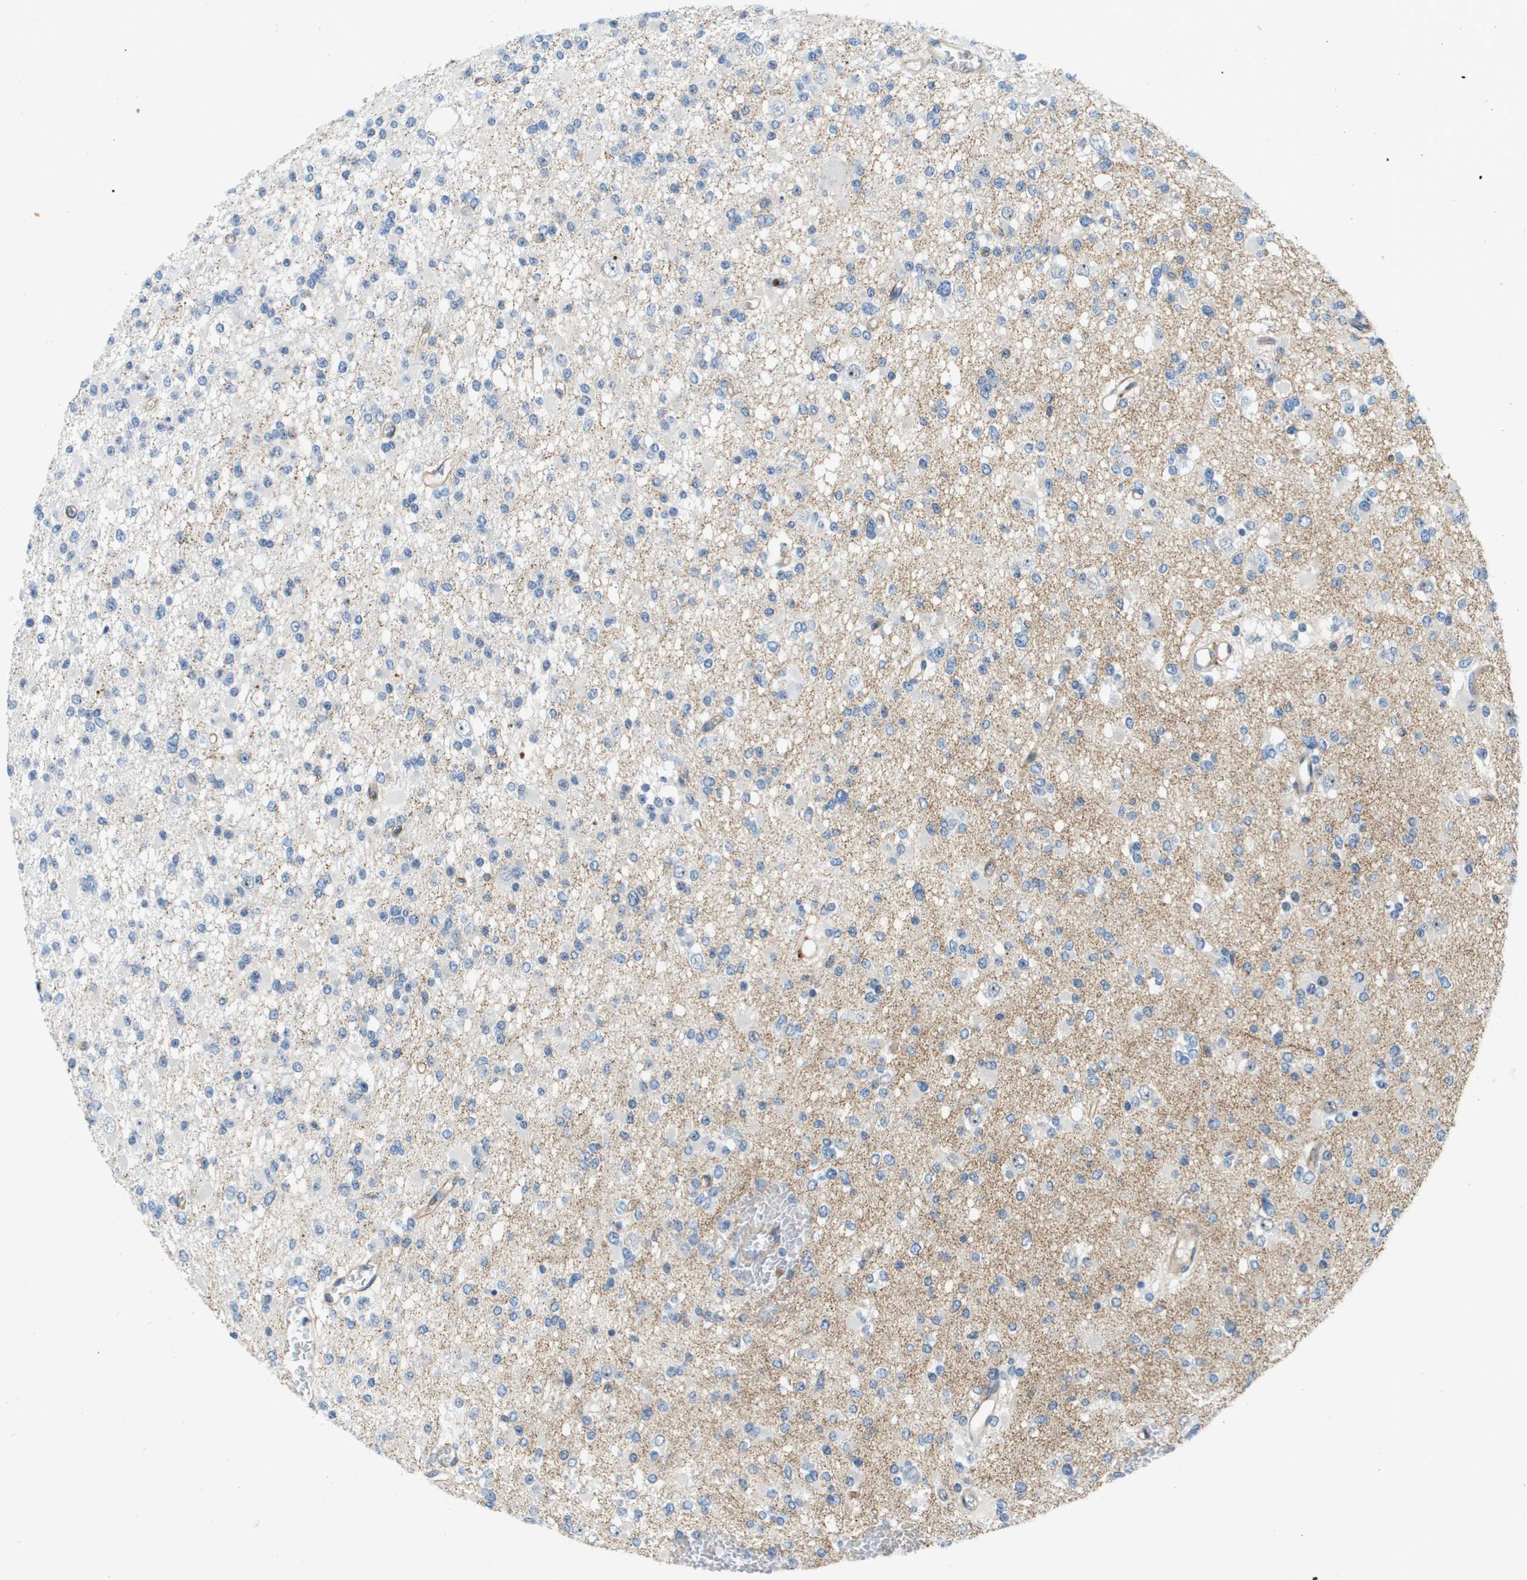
{"staining": {"intensity": "negative", "quantity": "none", "location": "none"}, "tissue": "glioma", "cell_type": "Tumor cells", "image_type": "cancer", "snomed": [{"axis": "morphology", "description": "Glioma, malignant, Low grade"}, {"axis": "topography", "description": "Brain"}], "caption": "Glioma stained for a protein using immunohistochemistry (IHC) reveals no expression tumor cells.", "gene": "ITGA6", "patient": {"sex": "female", "age": 22}}